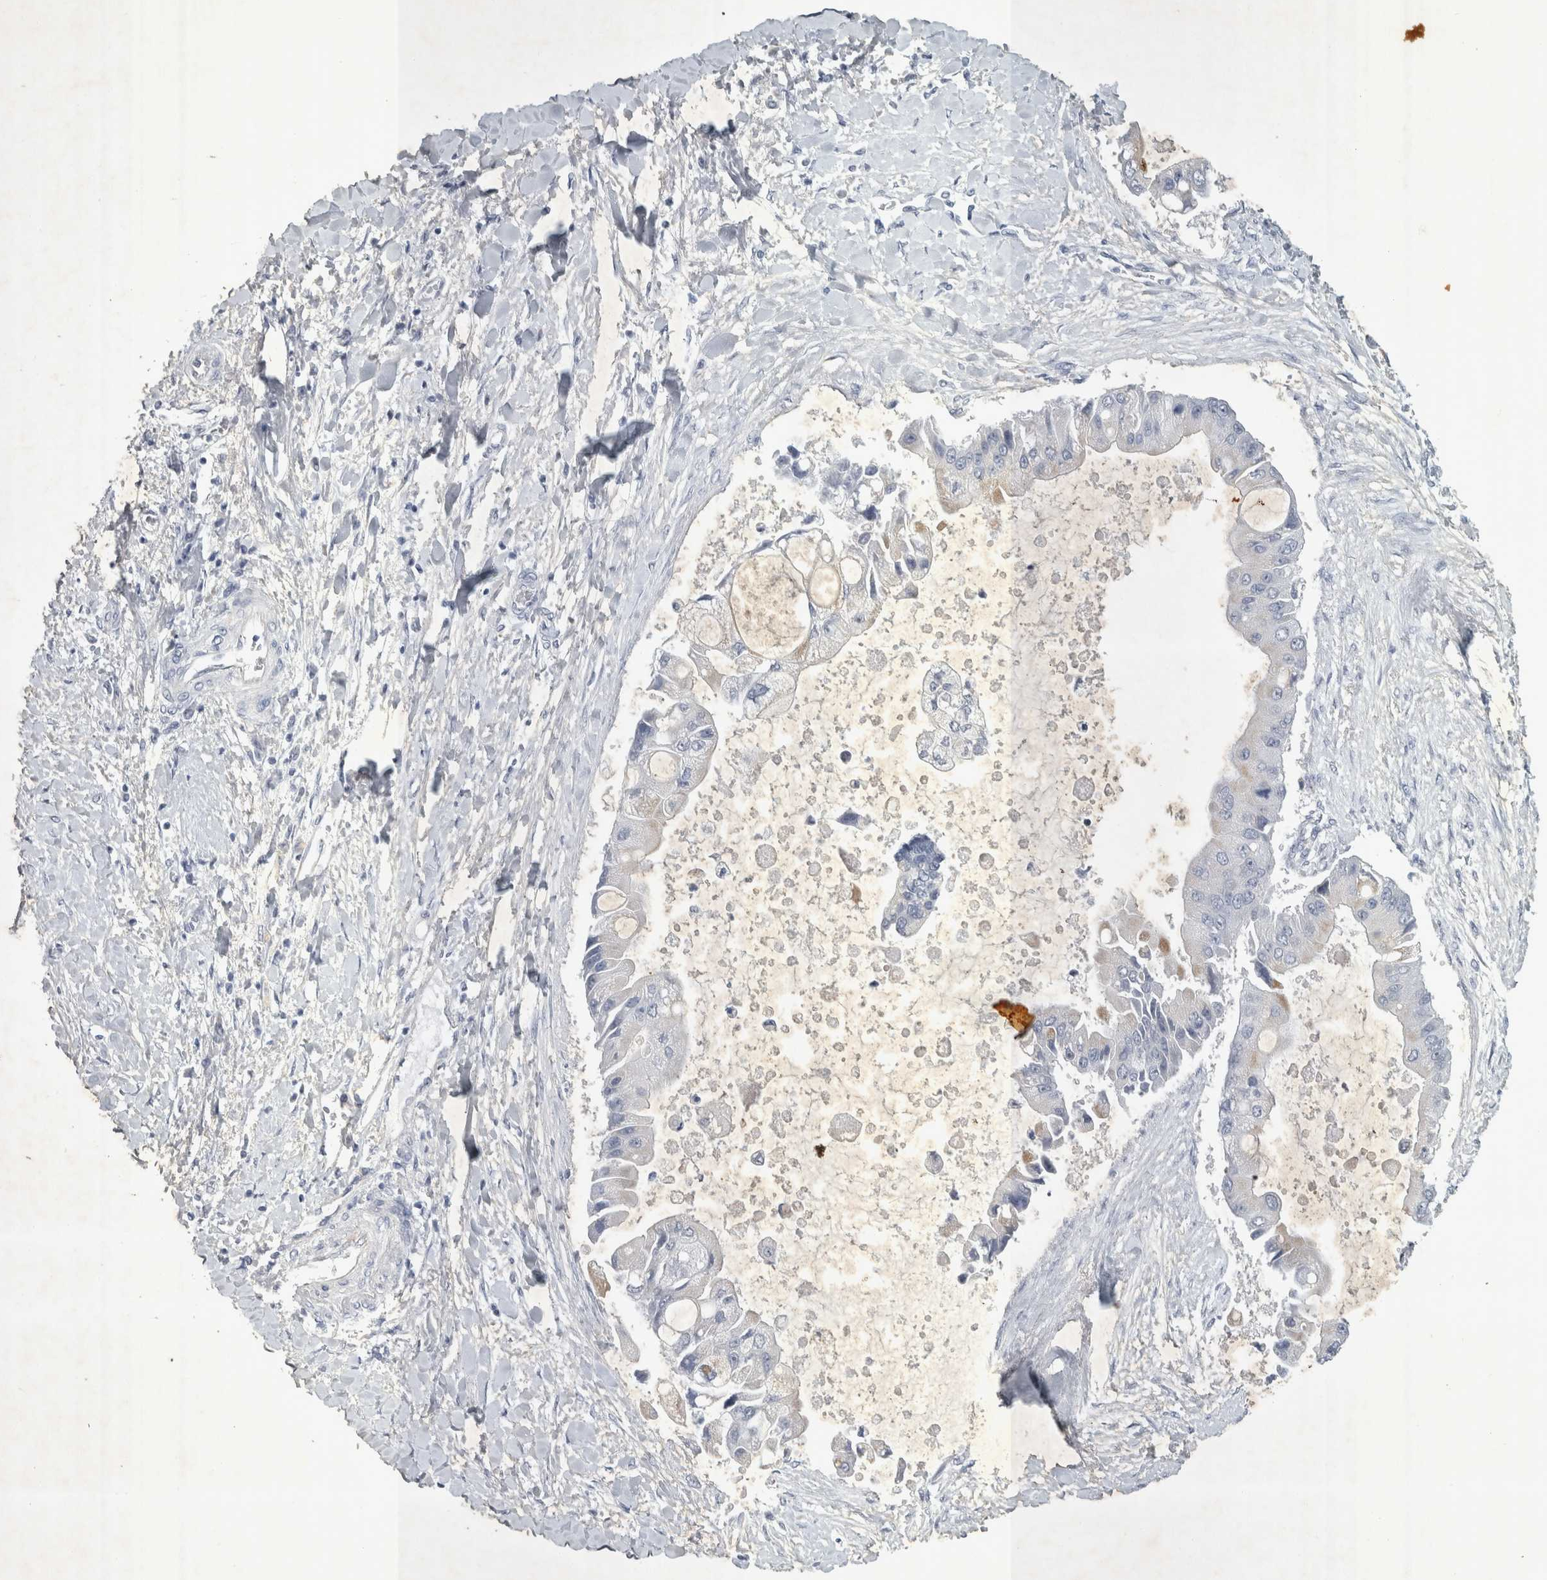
{"staining": {"intensity": "negative", "quantity": "none", "location": "none"}, "tissue": "liver cancer", "cell_type": "Tumor cells", "image_type": "cancer", "snomed": [{"axis": "morphology", "description": "Cholangiocarcinoma"}, {"axis": "topography", "description": "Liver"}], "caption": "Liver cancer stained for a protein using IHC demonstrates no staining tumor cells.", "gene": "FXYD7", "patient": {"sex": "male", "age": 50}}